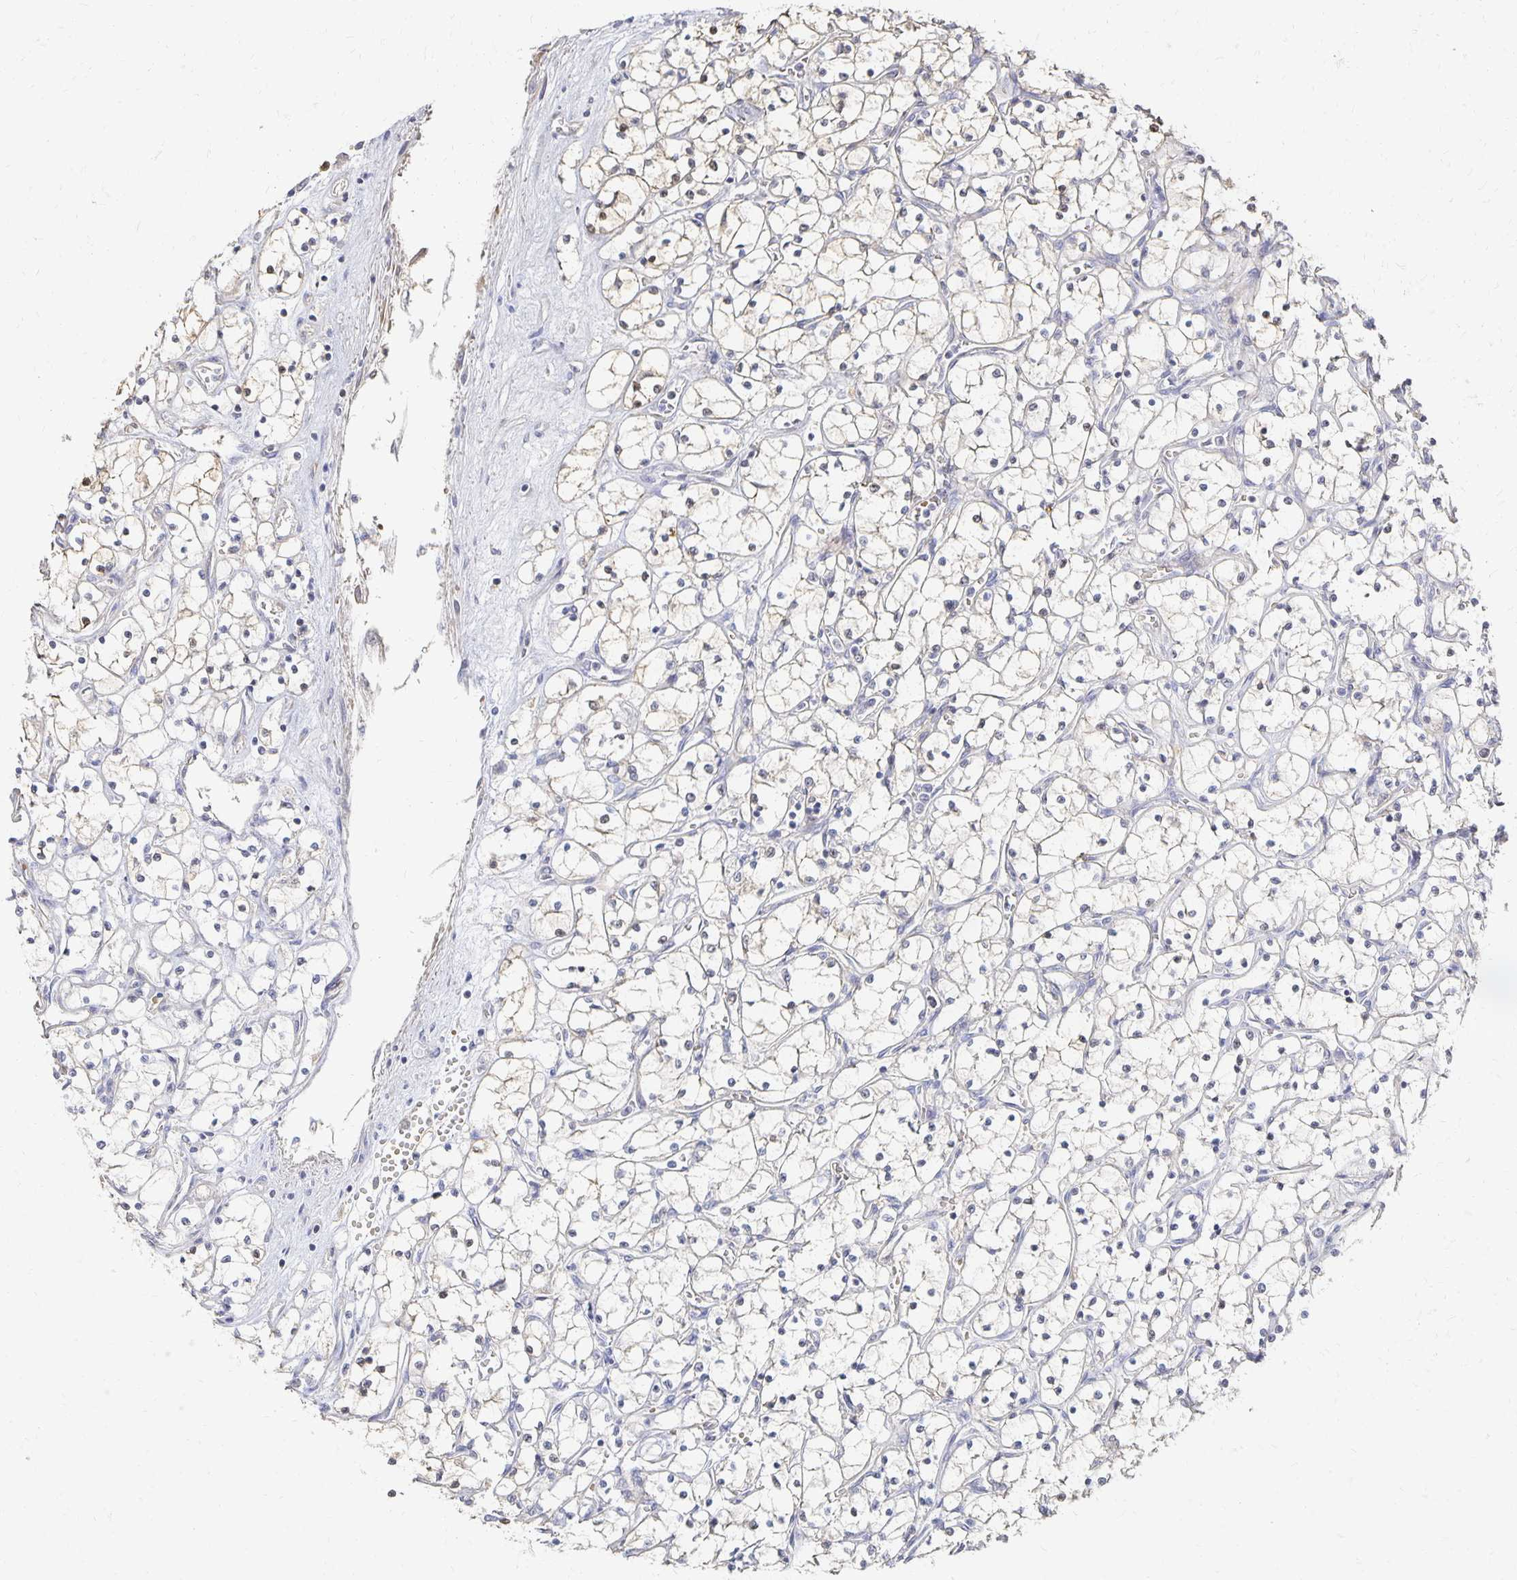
{"staining": {"intensity": "negative", "quantity": "none", "location": "none"}, "tissue": "renal cancer", "cell_type": "Tumor cells", "image_type": "cancer", "snomed": [{"axis": "morphology", "description": "Adenocarcinoma, NOS"}, {"axis": "topography", "description": "Kidney"}], "caption": "Tumor cells are negative for brown protein staining in renal adenocarcinoma.", "gene": "CST6", "patient": {"sex": "female", "age": 69}}